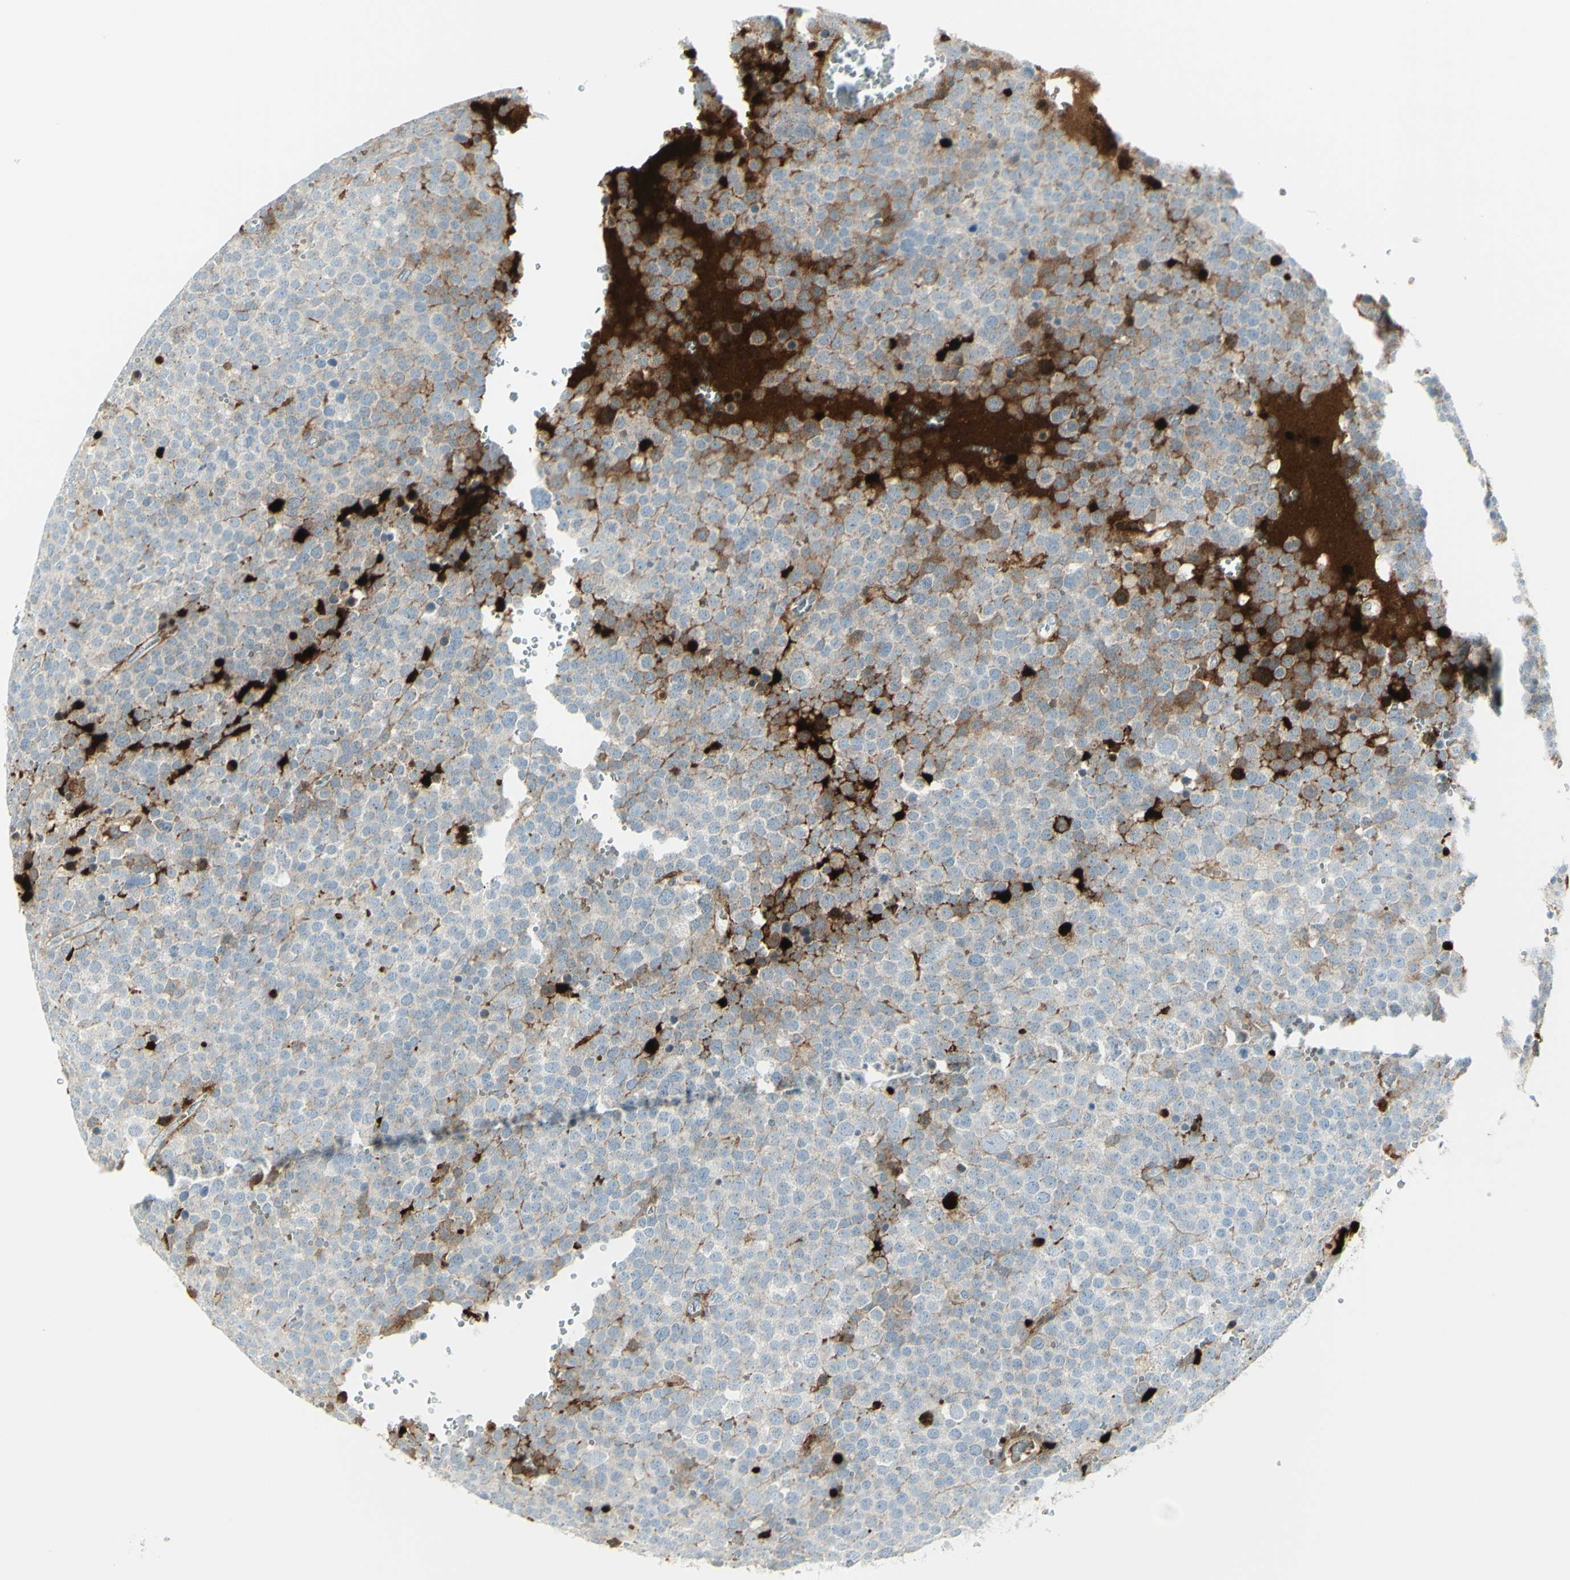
{"staining": {"intensity": "moderate", "quantity": "25%-75%", "location": "cytoplasmic/membranous"}, "tissue": "testis cancer", "cell_type": "Tumor cells", "image_type": "cancer", "snomed": [{"axis": "morphology", "description": "Seminoma, NOS"}, {"axis": "topography", "description": "Testis"}], "caption": "Tumor cells show medium levels of moderate cytoplasmic/membranous staining in approximately 25%-75% of cells in human seminoma (testis).", "gene": "MDK", "patient": {"sex": "male", "age": 71}}